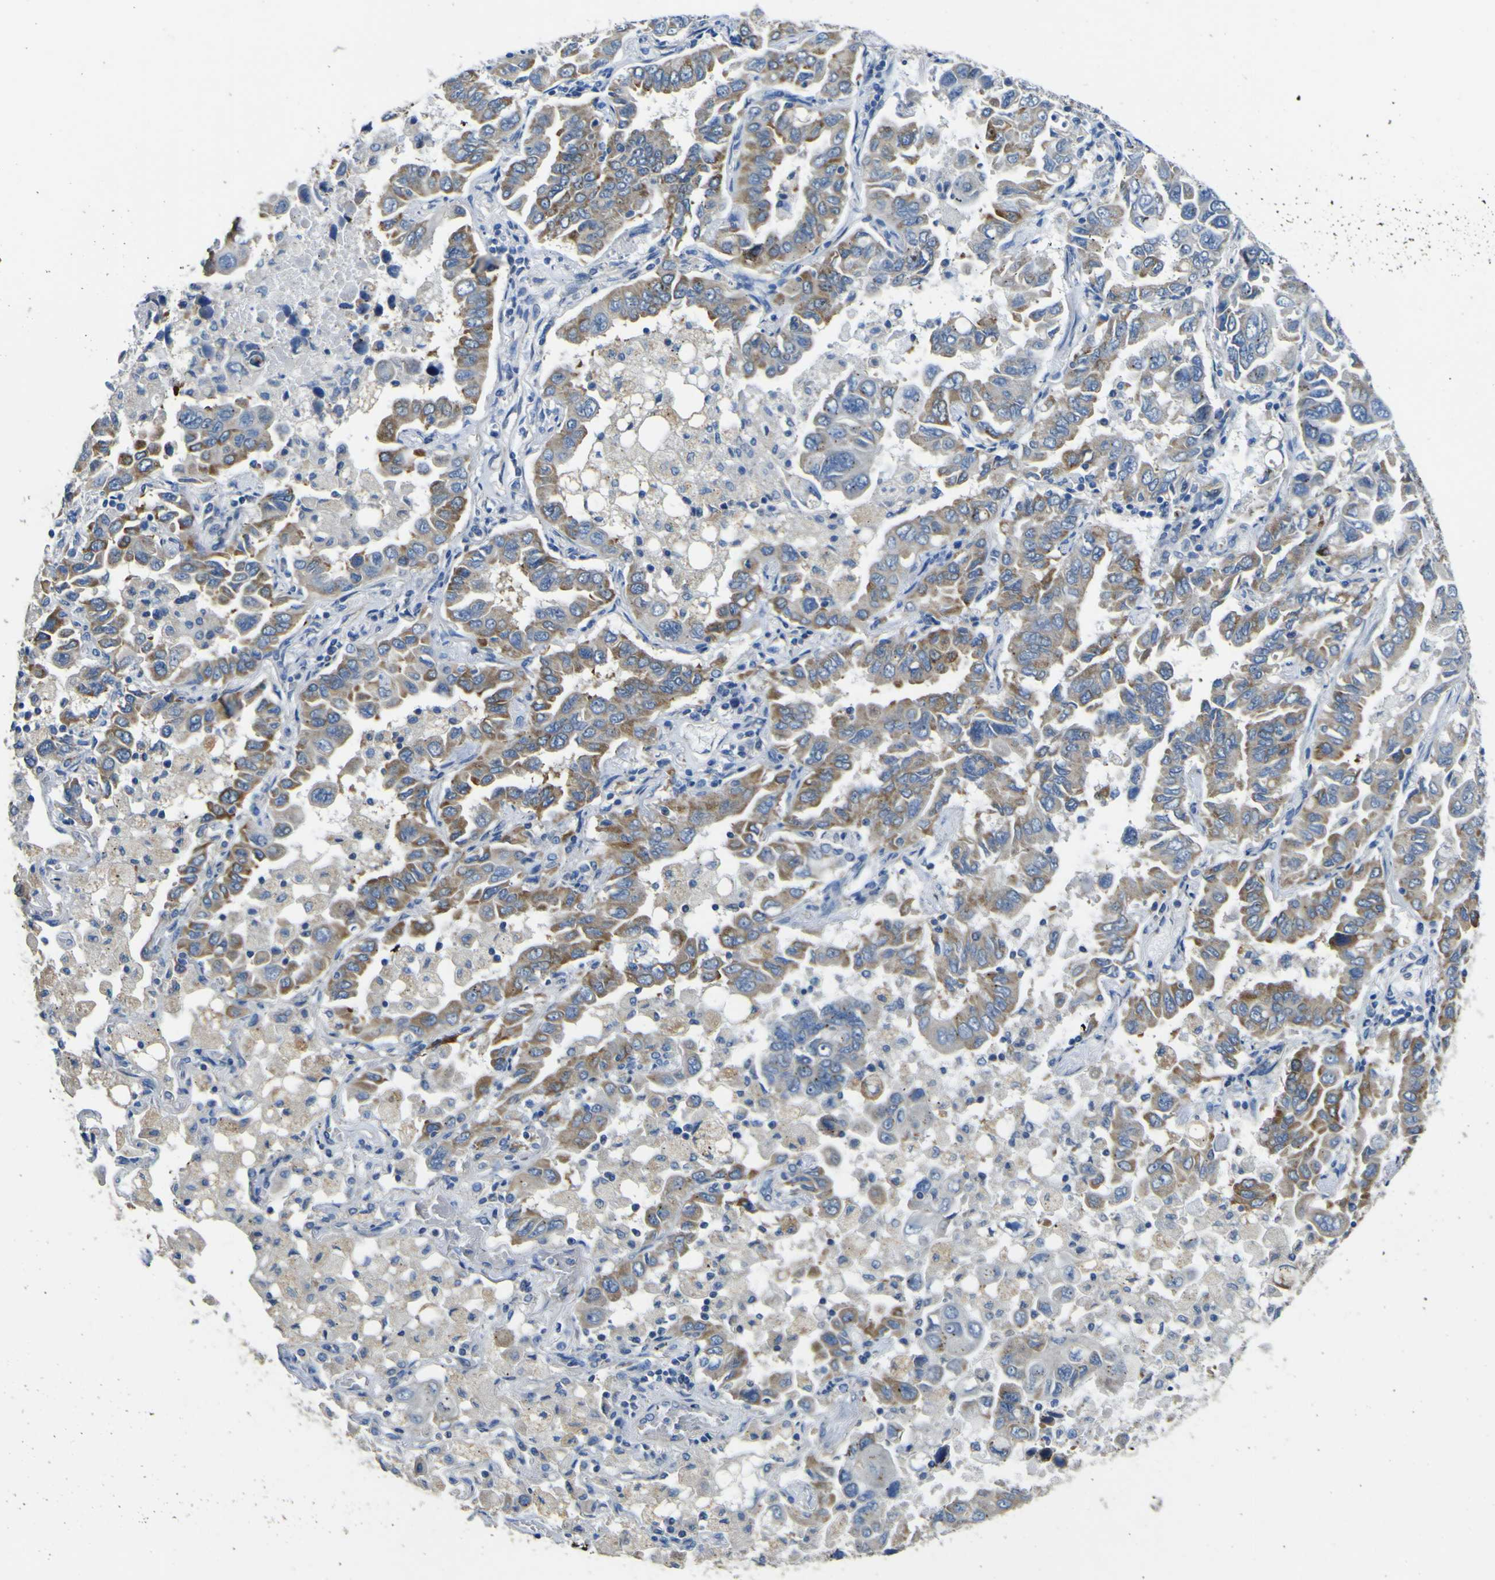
{"staining": {"intensity": "moderate", "quantity": ">75%", "location": "cytoplasmic/membranous"}, "tissue": "lung cancer", "cell_type": "Tumor cells", "image_type": "cancer", "snomed": [{"axis": "morphology", "description": "Adenocarcinoma, NOS"}, {"axis": "topography", "description": "Lung"}], "caption": "Tumor cells demonstrate medium levels of moderate cytoplasmic/membranous staining in about >75% of cells in adenocarcinoma (lung).", "gene": "ALDH18A1", "patient": {"sex": "male", "age": 64}}